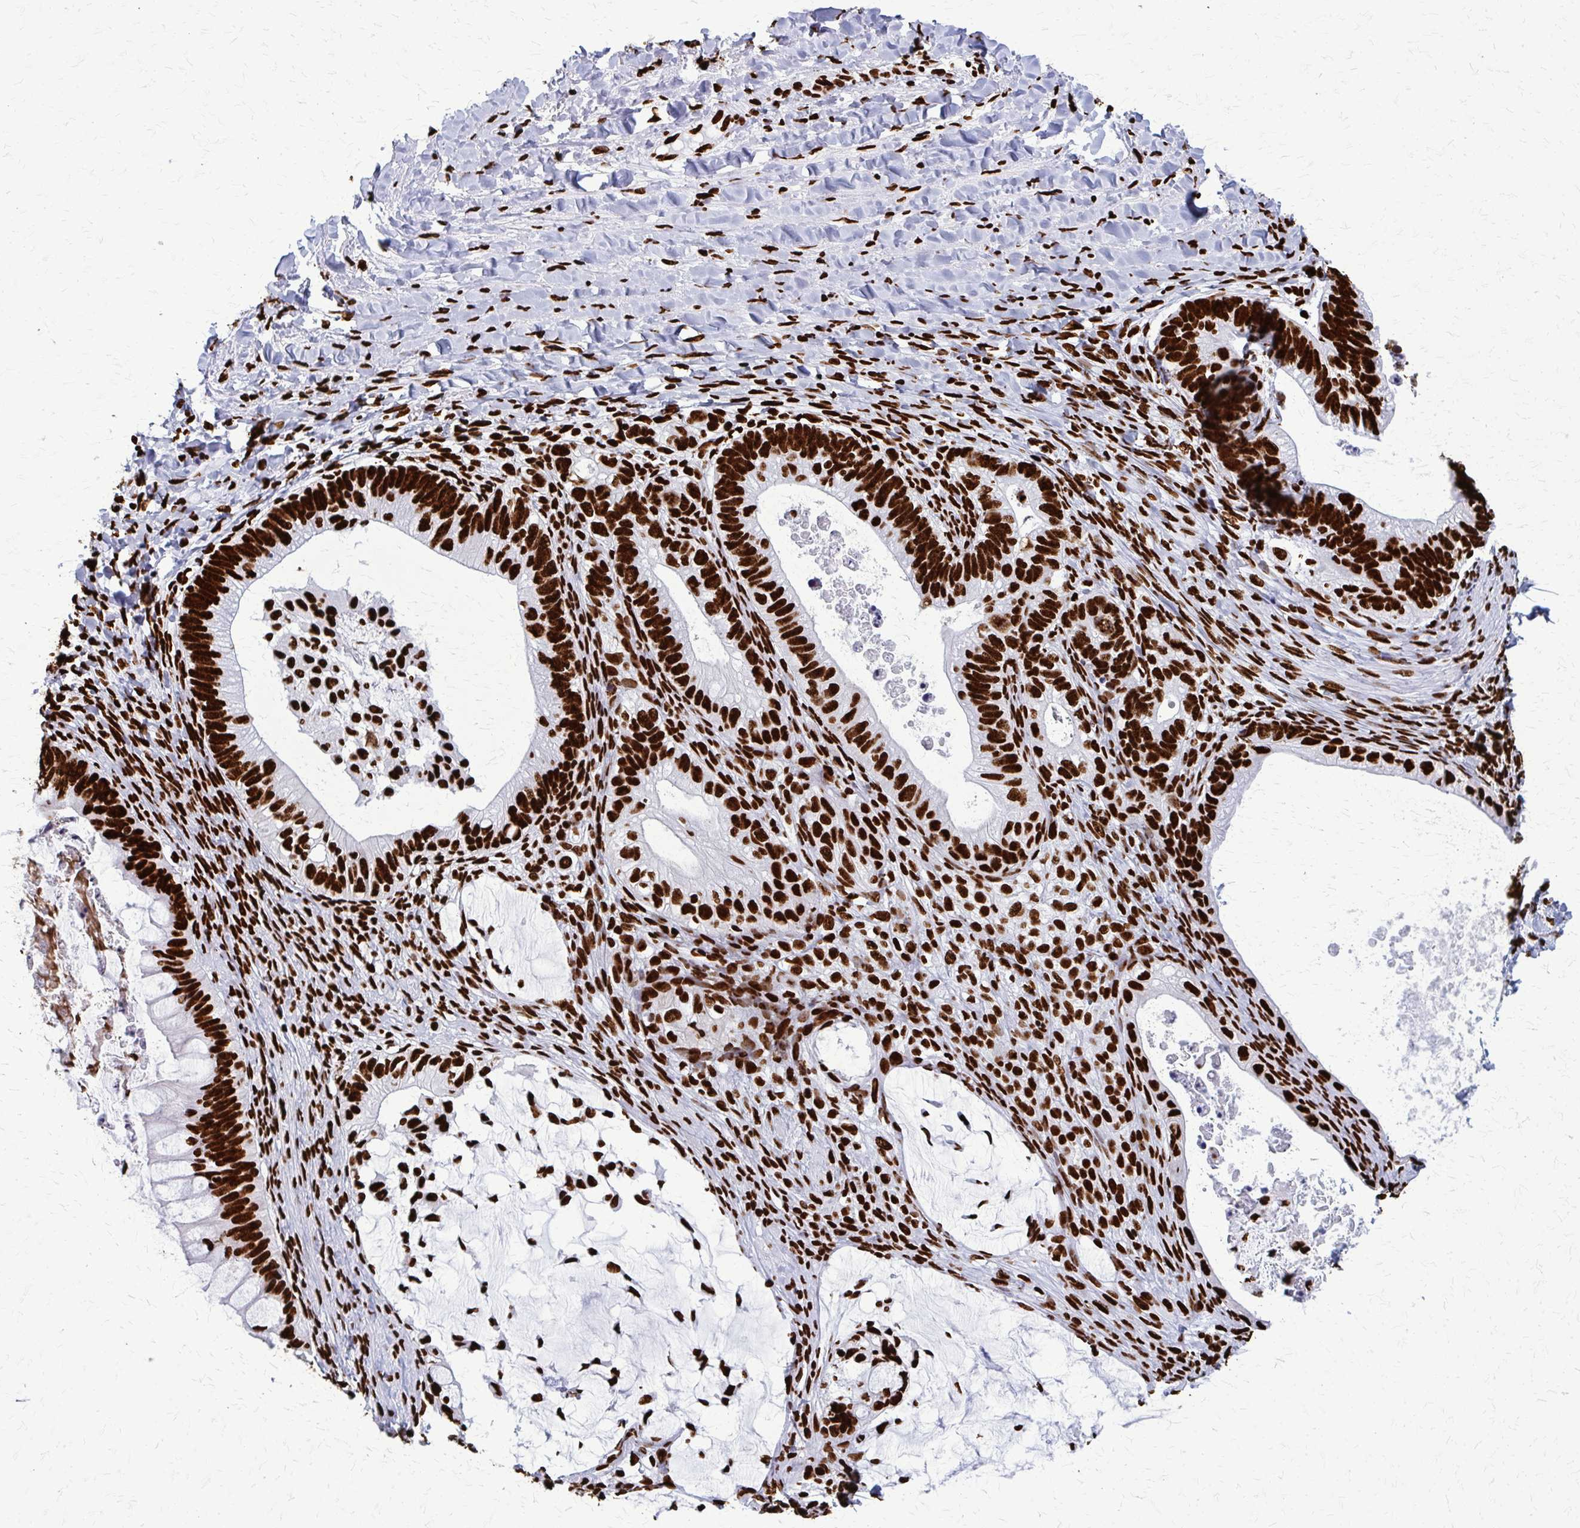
{"staining": {"intensity": "strong", "quantity": ">75%", "location": "nuclear"}, "tissue": "ovarian cancer", "cell_type": "Tumor cells", "image_type": "cancer", "snomed": [{"axis": "morphology", "description": "Cystadenocarcinoma, mucinous, NOS"}, {"axis": "topography", "description": "Ovary"}], "caption": "Protein expression by immunohistochemistry shows strong nuclear expression in approximately >75% of tumor cells in ovarian mucinous cystadenocarcinoma.", "gene": "SFPQ", "patient": {"sex": "female", "age": 61}}